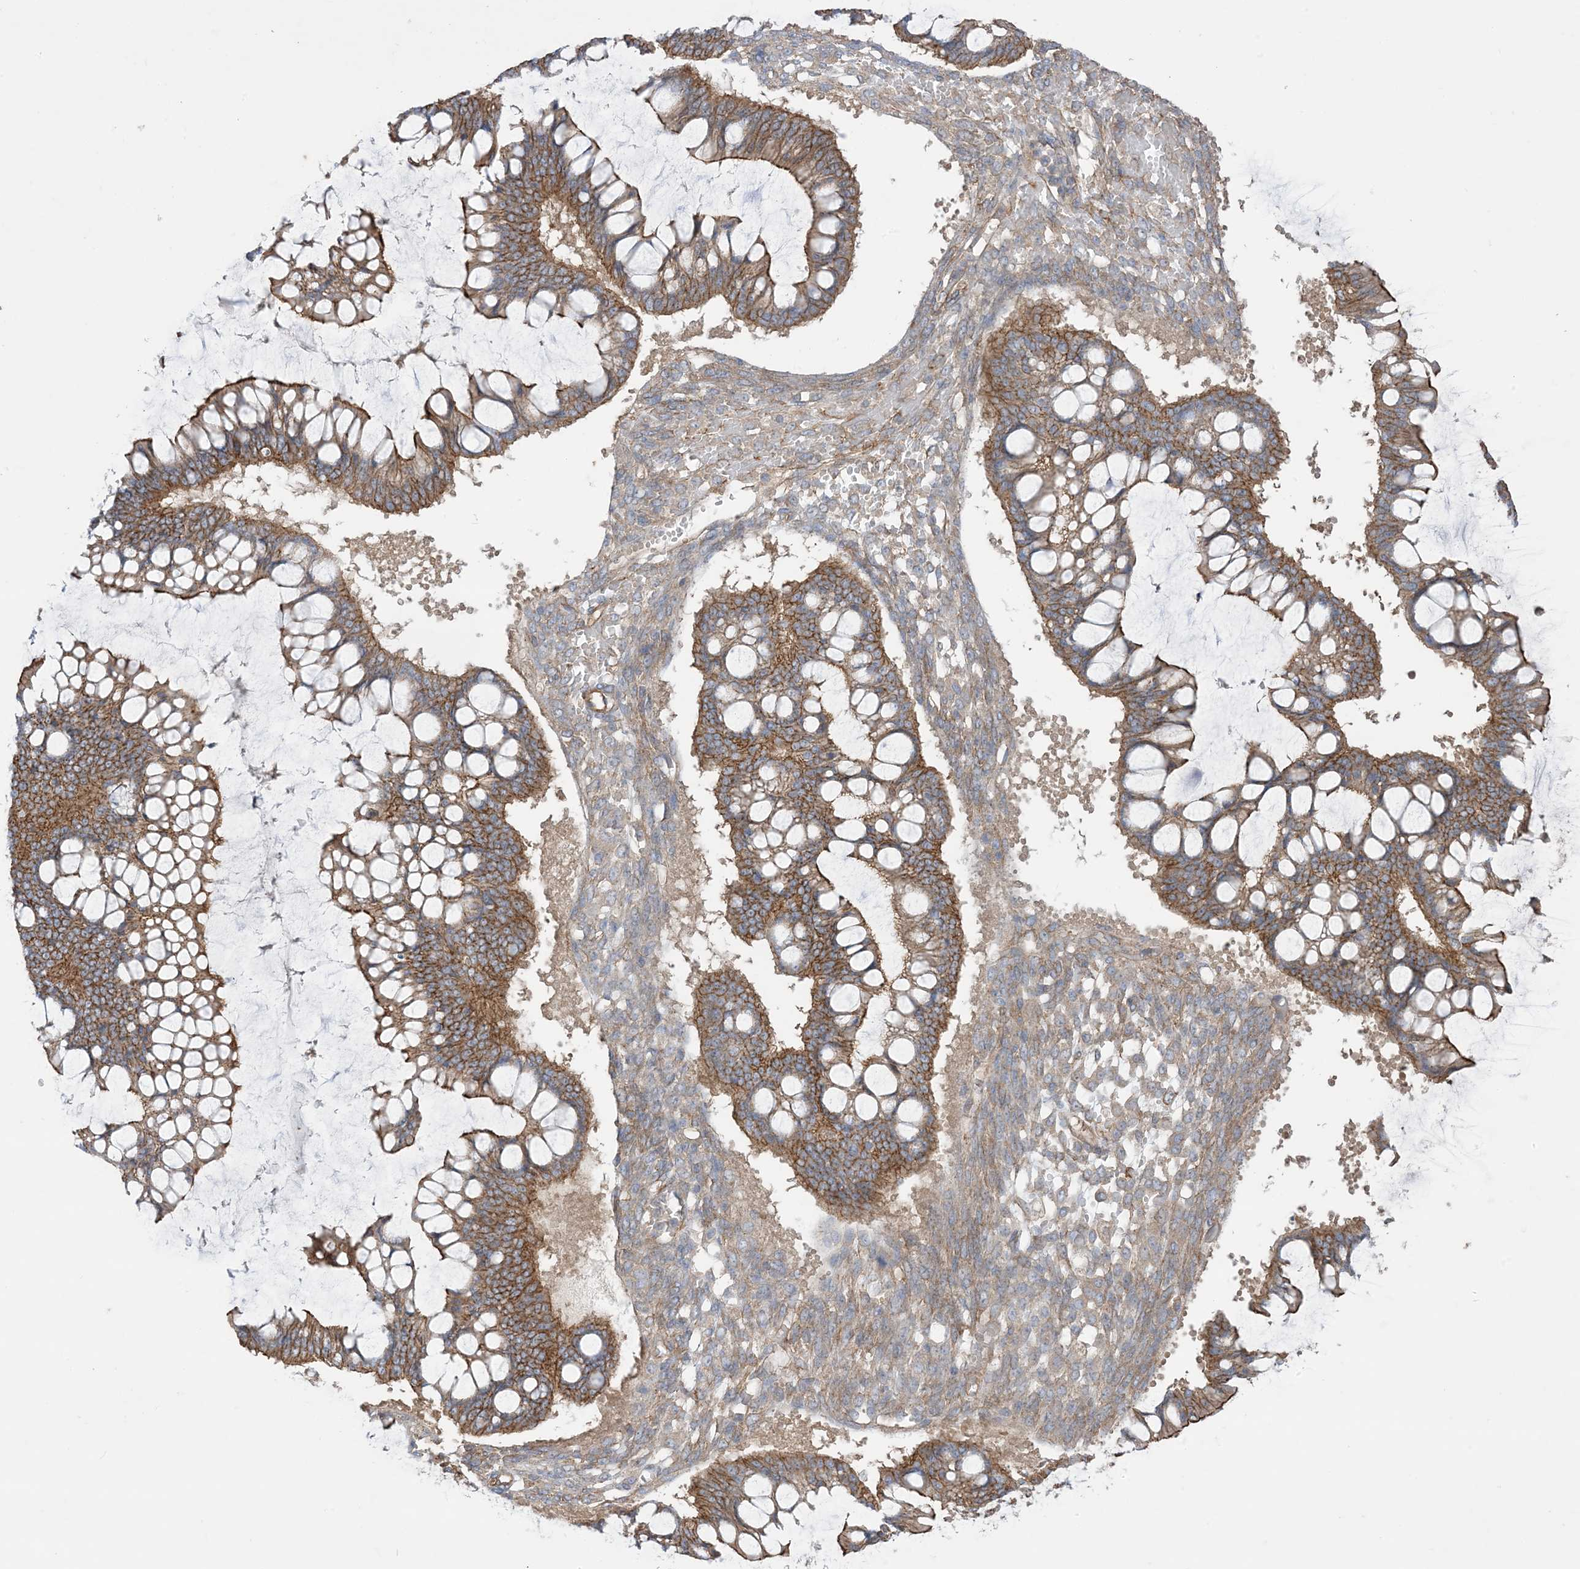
{"staining": {"intensity": "moderate", "quantity": ">75%", "location": "cytoplasmic/membranous"}, "tissue": "ovarian cancer", "cell_type": "Tumor cells", "image_type": "cancer", "snomed": [{"axis": "morphology", "description": "Cystadenocarcinoma, mucinous, NOS"}, {"axis": "topography", "description": "Ovary"}], "caption": "Ovarian cancer tissue shows moderate cytoplasmic/membranous staining in approximately >75% of tumor cells, visualized by immunohistochemistry.", "gene": "CCNY", "patient": {"sex": "female", "age": 73}}